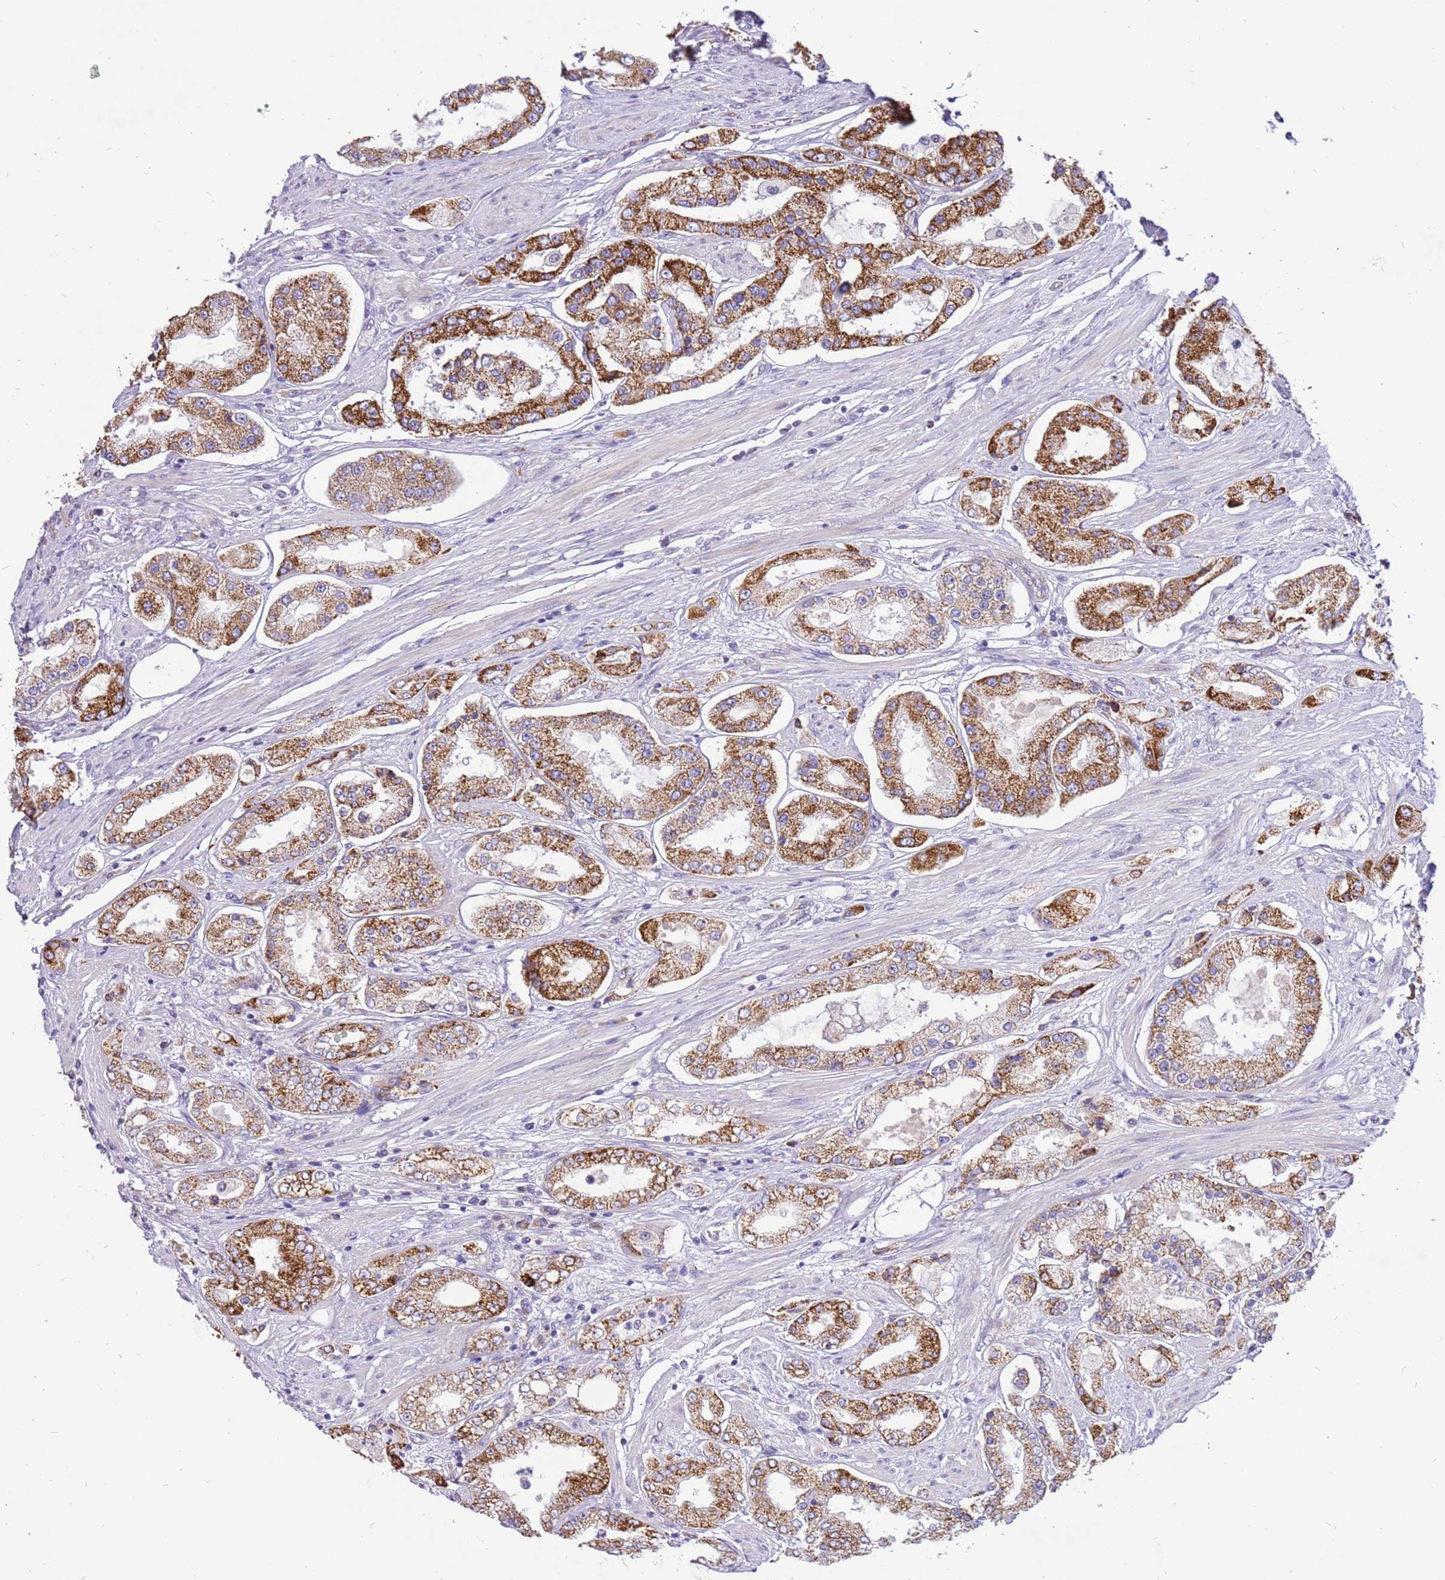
{"staining": {"intensity": "strong", "quantity": ">75%", "location": "cytoplasmic/membranous"}, "tissue": "prostate cancer", "cell_type": "Tumor cells", "image_type": "cancer", "snomed": [{"axis": "morphology", "description": "Adenocarcinoma, High grade"}, {"axis": "topography", "description": "Prostate"}], "caption": "Strong cytoplasmic/membranous expression is present in approximately >75% of tumor cells in prostate cancer. Ihc stains the protein of interest in brown and the nuclei are stained blue.", "gene": "COX17", "patient": {"sex": "male", "age": 69}}